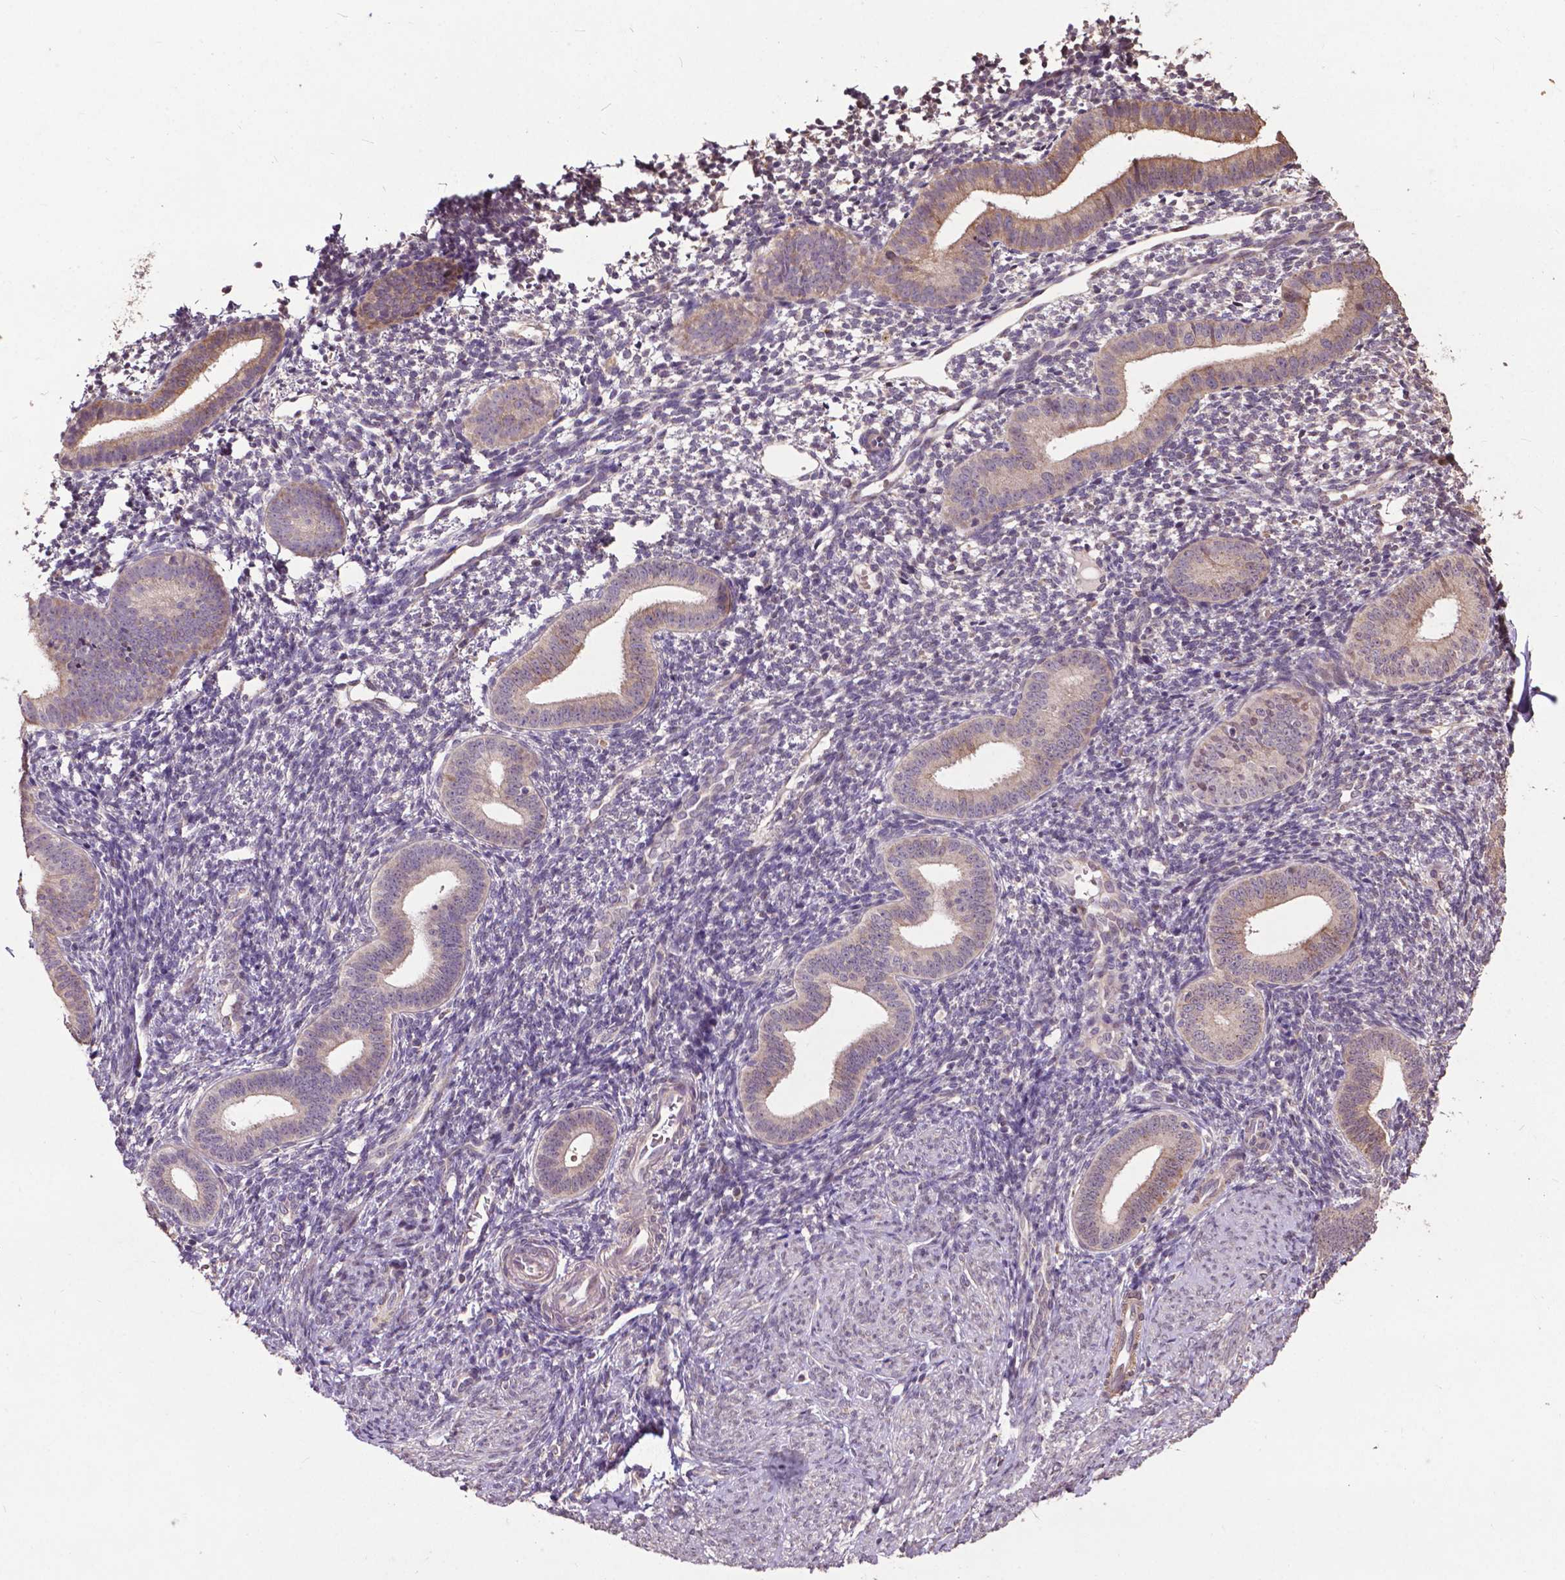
{"staining": {"intensity": "negative", "quantity": "none", "location": "none"}, "tissue": "endometrium", "cell_type": "Cells in endometrial stroma", "image_type": "normal", "snomed": [{"axis": "morphology", "description": "Normal tissue, NOS"}, {"axis": "topography", "description": "Endometrium"}], "caption": "High power microscopy histopathology image of an immunohistochemistry (IHC) image of benign endometrium, revealing no significant positivity in cells in endometrial stroma. (Brightfield microscopy of DAB IHC at high magnification).", "gene": "GLRA2", "patient": {"sex": "female", "age": 40}}